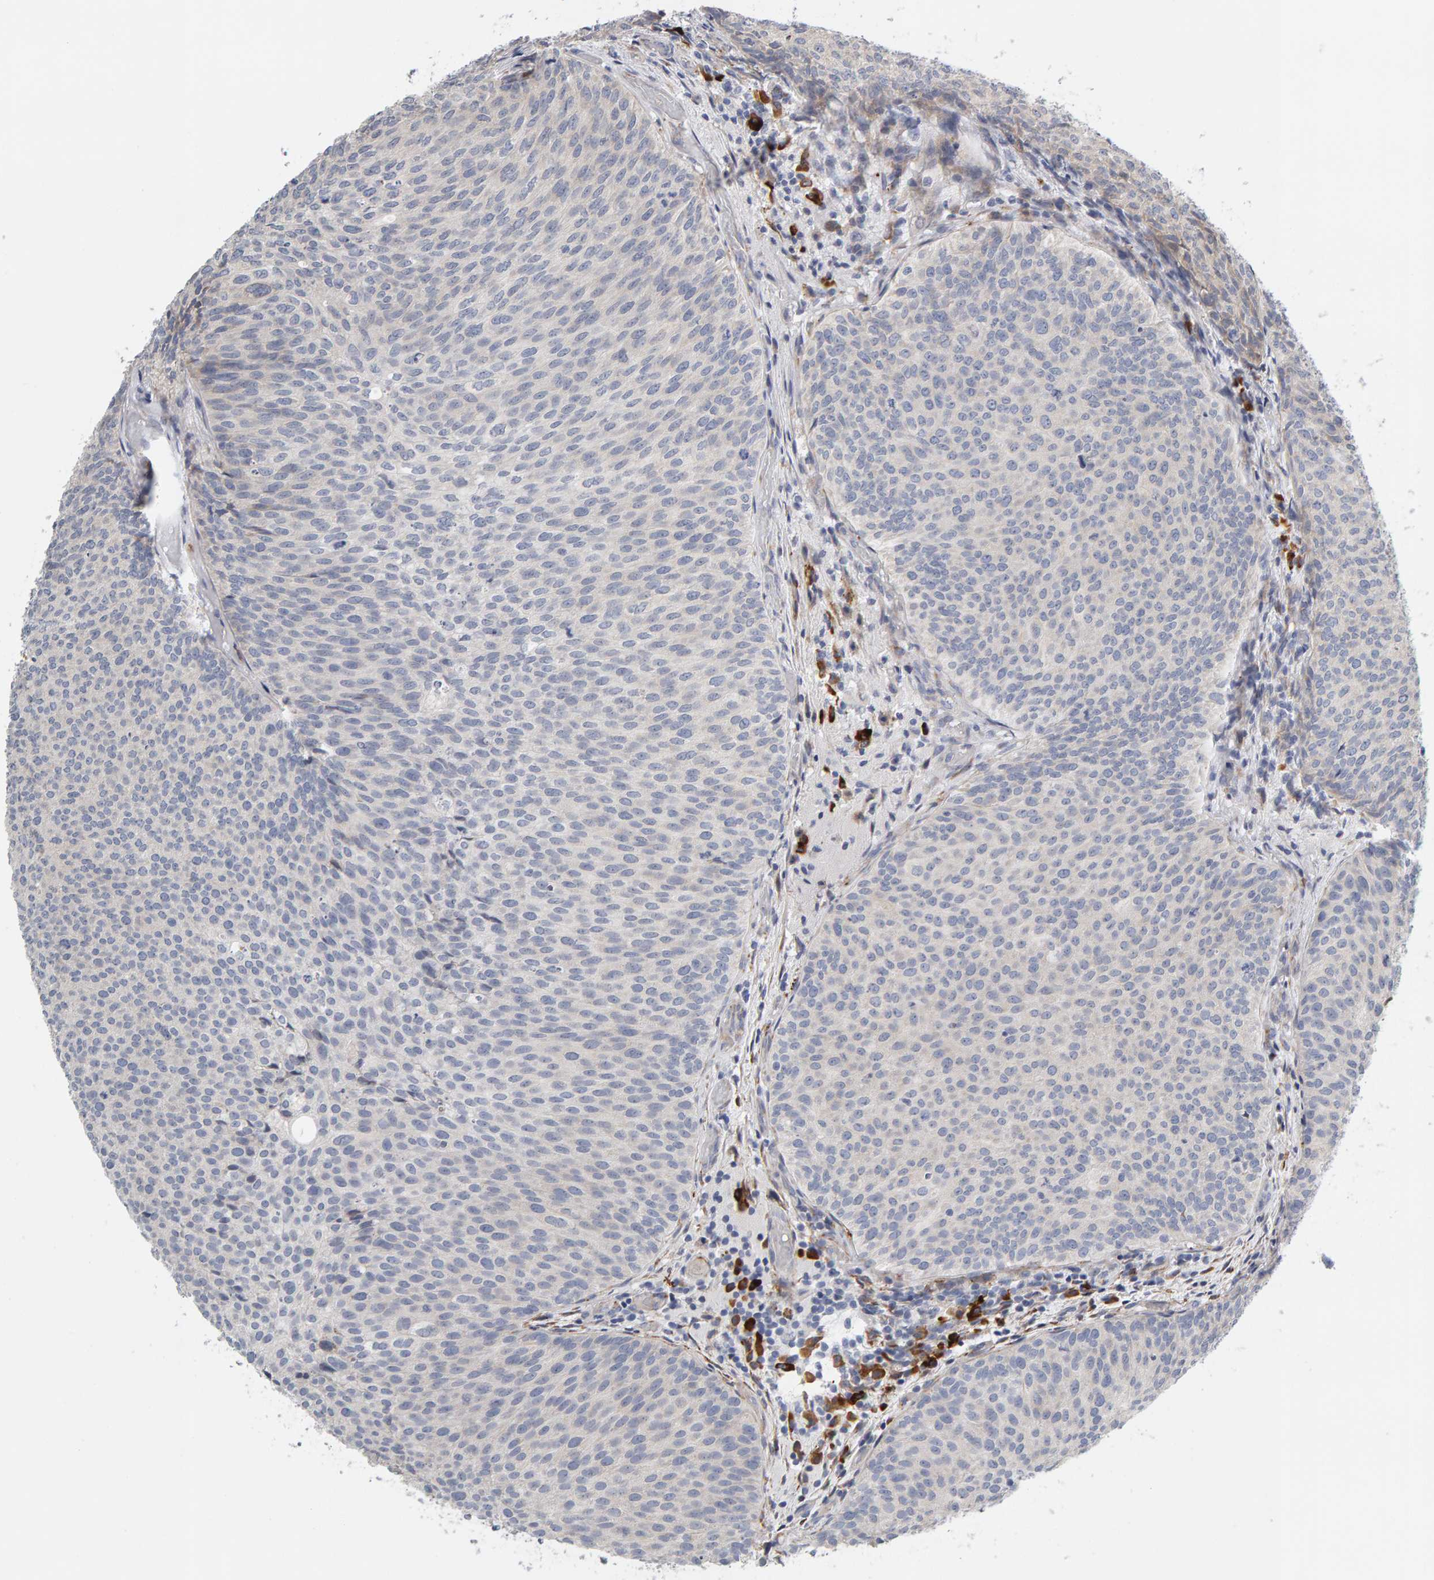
{"staining": {"intensity": "negative", "quantity": "none", "location": "none"}, "tissue": "urothelial cancer", "cell_type": "Tumor cells", "image_type": "cancer", "snomed": [{"axis": "morphology", "description": "Urothelial carcinoma, Low grade"}, {"axis": "topography", "description": "Urinary bladder"}], "caption": "IHC of human urothelial cancer displays no expression in tumor cells.", "gene": "ENGASE", "patient": {"sex": "male", "age": 86}}